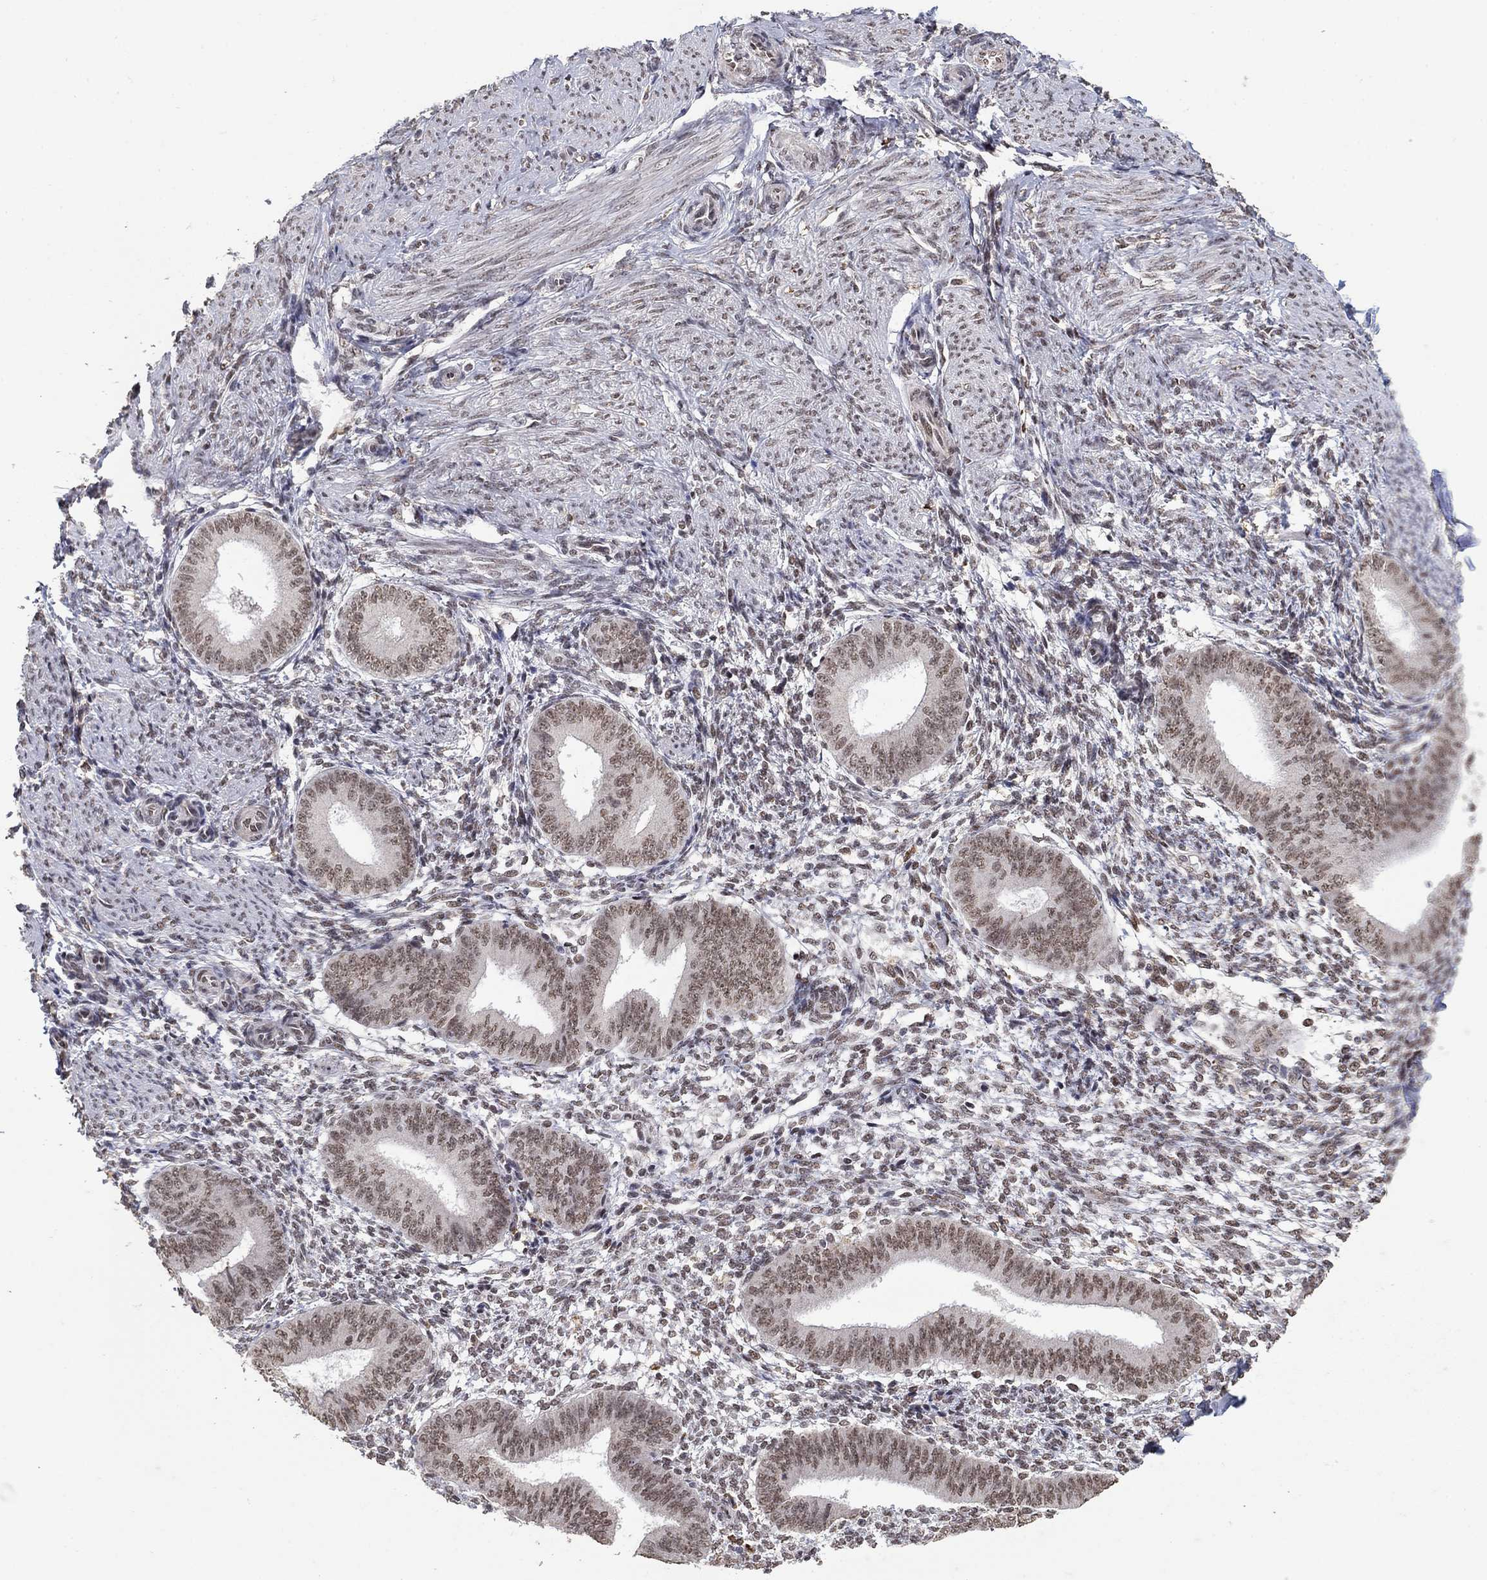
{"staining": {"intensity": "weak", "quantity": "25%-75%", "location": "nuclear"}, "tissue": "endometrium", "cell_type": "Cells in endometrial stroma", "image_type": "normal", "snomed": [{"axis": "morphology", "description": "Normal tissue, NOS"}, {"axis": "topography", "description": "Endometrium"}], "caption": "Immunohistochemistry (IHC) of benign endometrium reveals low levels of weak nuclear positivity in about 25%-75% of cells in endometrial stroma. (DAB (3,3'-diaminobenzidine) IHC, brown staining for protein, blue staining for nuclei).", "gene": "GRIA3", "patient": {"sex": "female", "age": 47}}